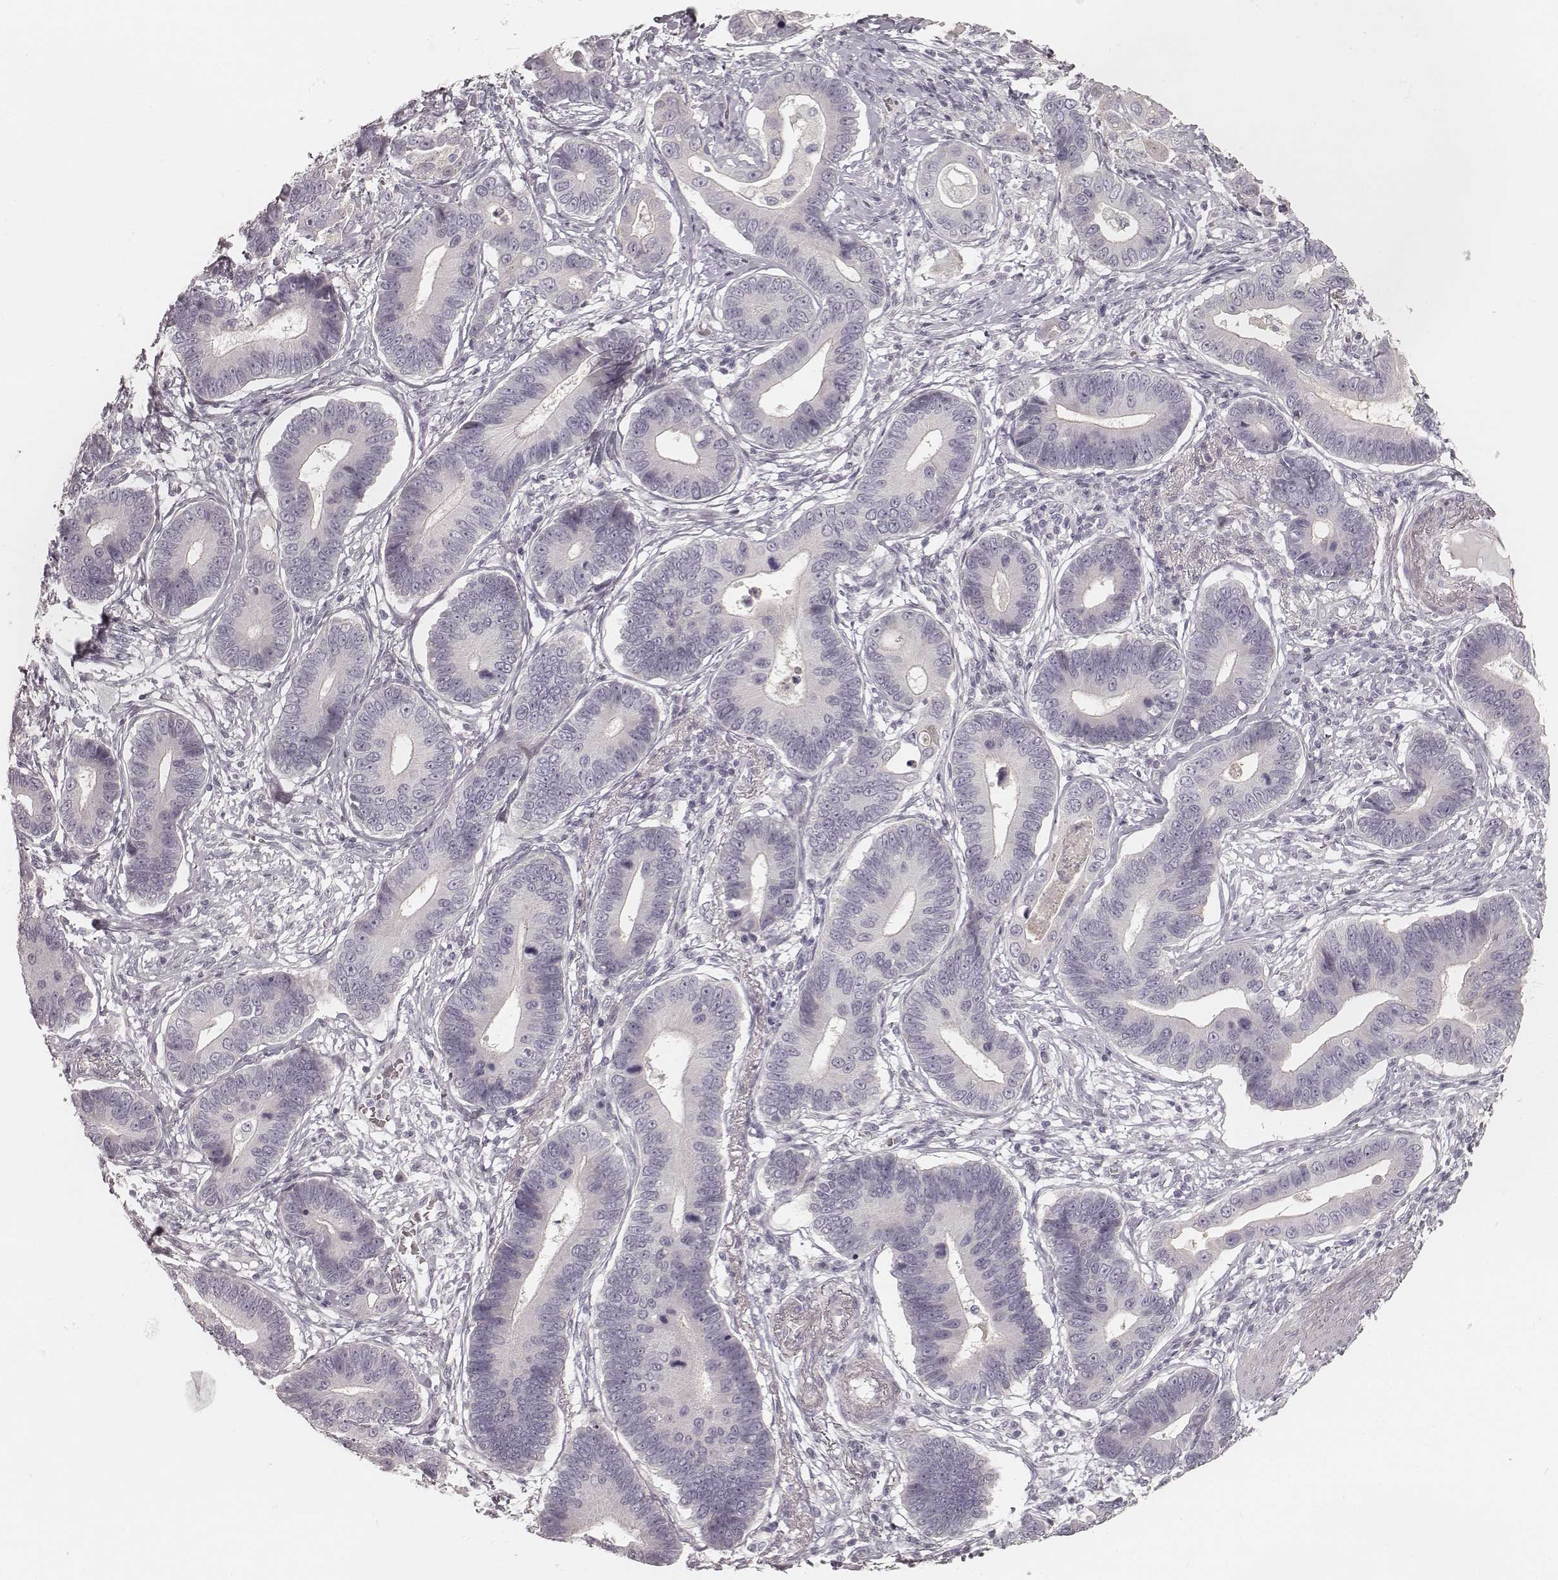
{"staining": {"intensity": "negative", "quantity": "none", "location": "none"}, "tissue": "stomach cancer", "cell_type": "Tumor cells", "image_type": "cancer", "snomed": [{"axis": "morphology", "description": "Adenocarcinoma, NOS"}, {"axis": "topography", "description": "Stomach"}], "caption": "Immunohistochemistry of human stomach cancer (adenocarcinoma) exhibits no expression in tumor cells.", "gene": "SPATA24", "patient": {"sex": "male", "age": 84}}